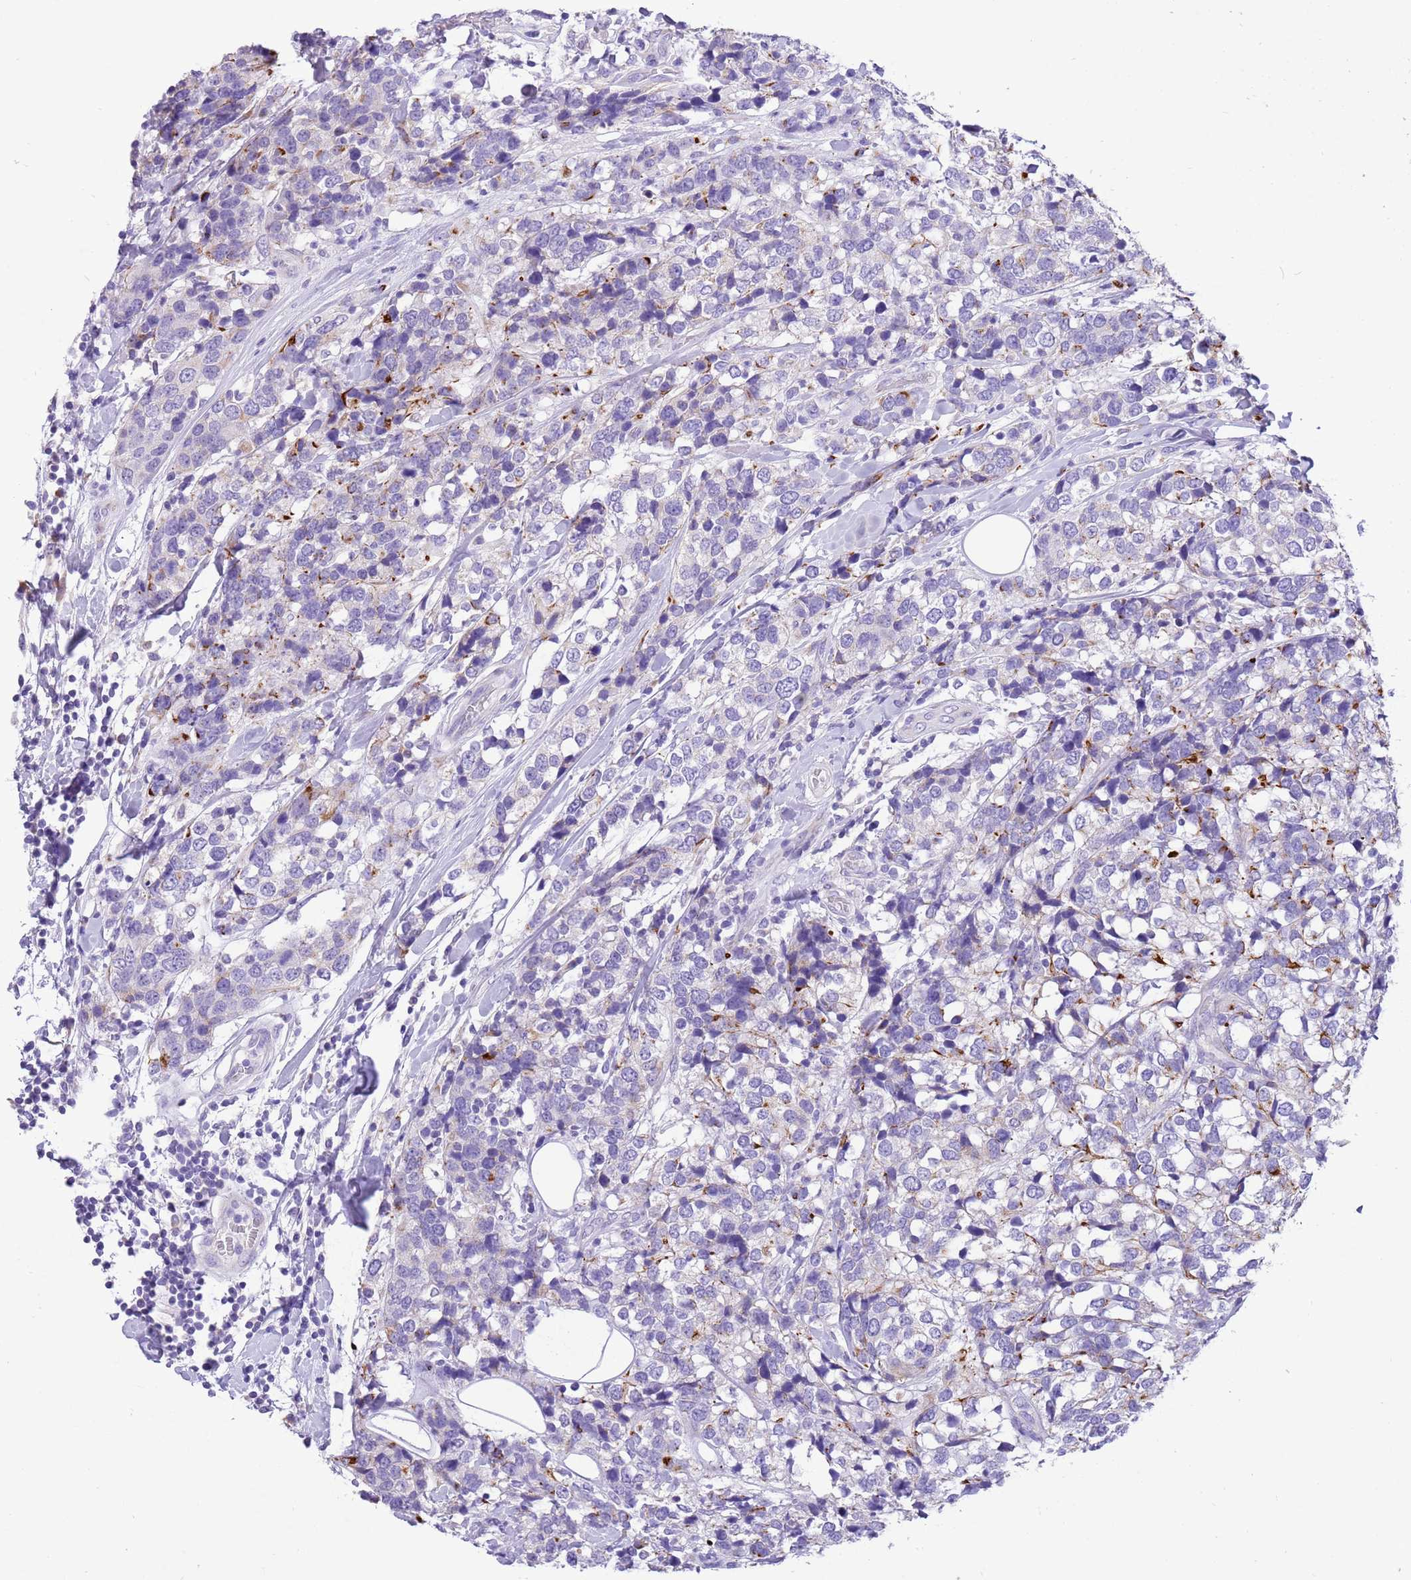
{"staining": {"intensity": "strong", "quantity": "<25%", "location": "cytoplasmic/membranous"}, "tissue": "breast cancer", "cell_type": "Tumor cells", "image_type": "cancer", "snomed": [{"axis": "morphology", "description": "Lobular carcinoma"}, {"axis": "topography", "description": "Breast"}], "caption": "Immunohistochemical staining of human breast lobular carcinoma exhibits medium levels of strong cytoplasmic/membranous expression in approximately <25% of tumor cells.", "gene": "R3HDM4", "patient": {"sex": "female", "age": 59}}